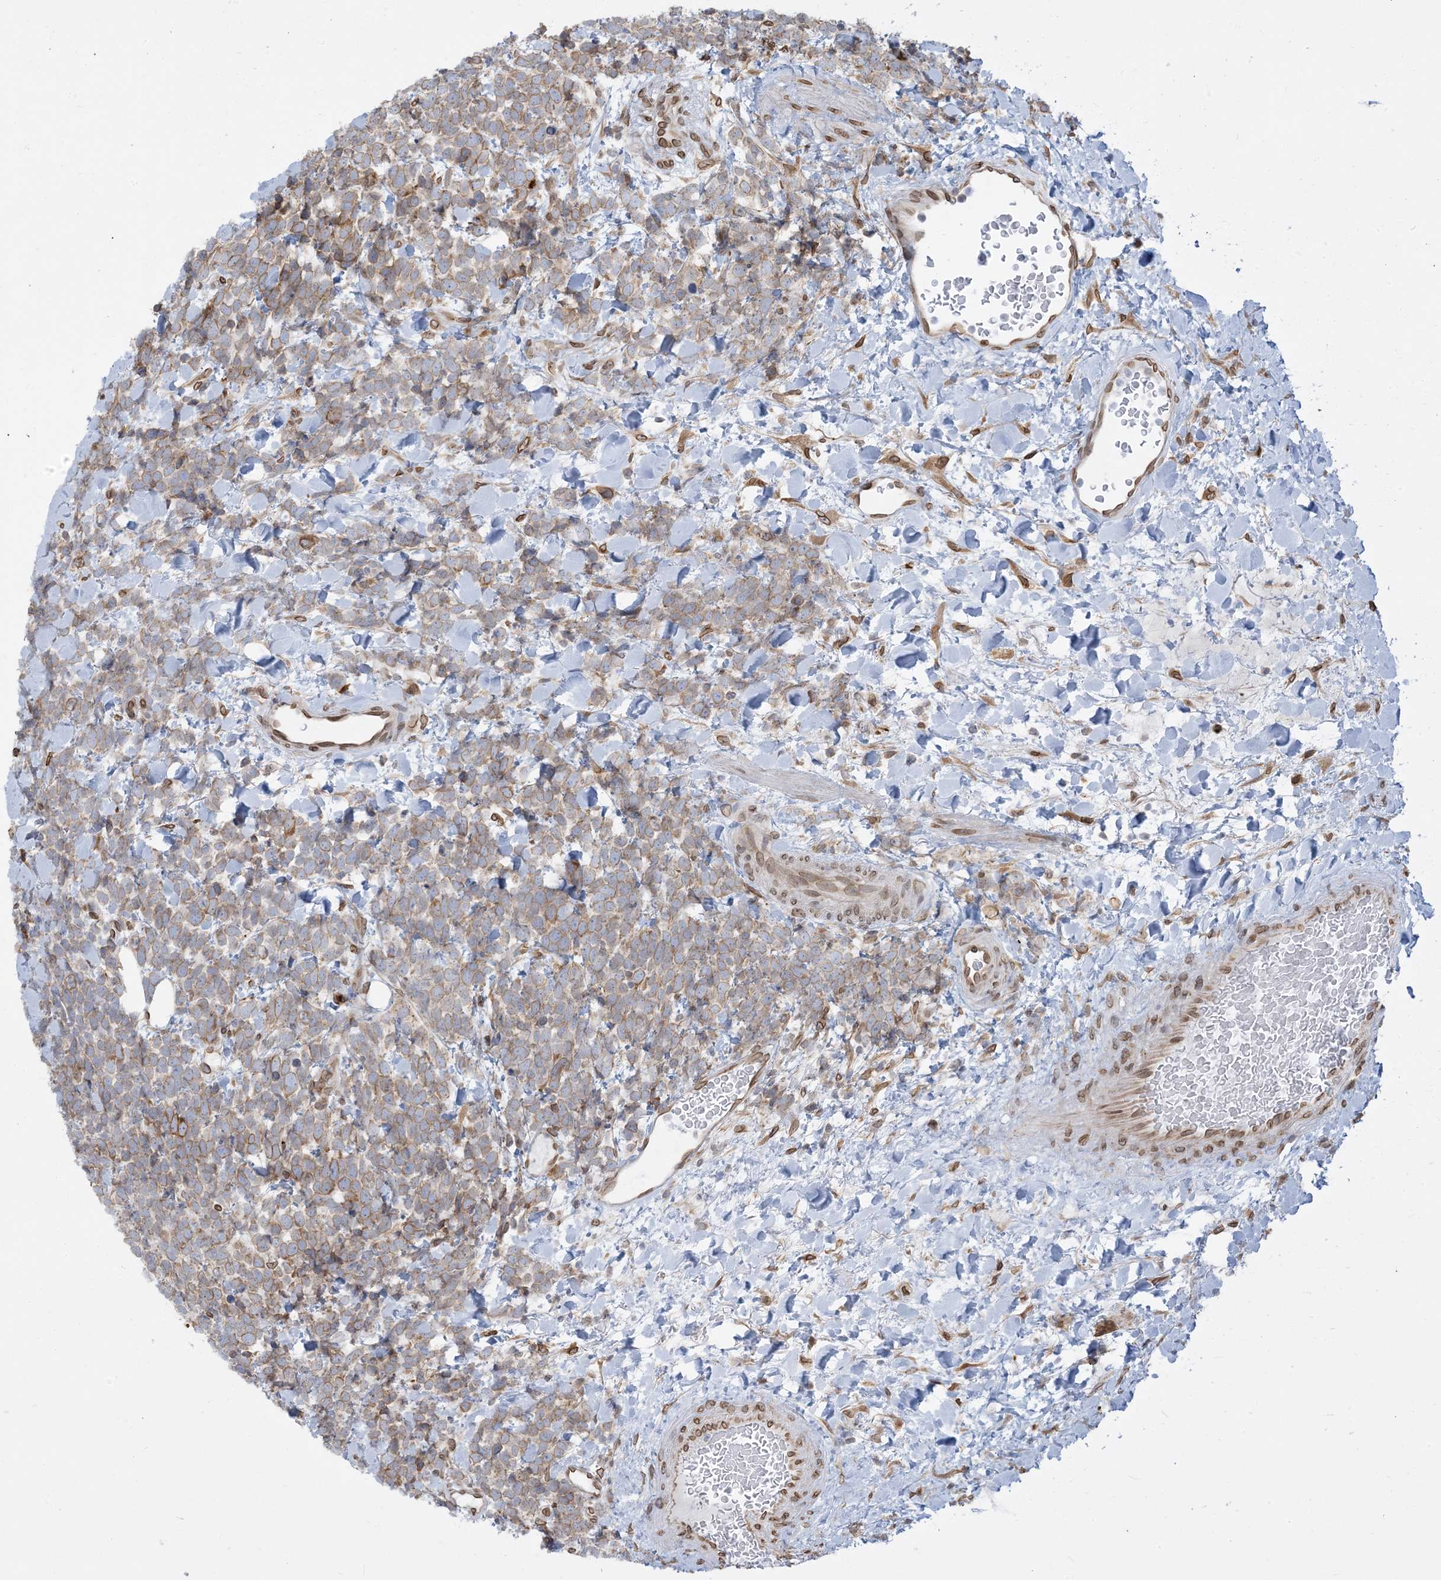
{"staining": {"intensity": "moderate", "quantity": ">75%", "location": "cytoplasmic/membranous,nuclear"}, "tissue": "urothelial cancer", "cell_type": "Tumor cells", "image_type": "cancer", "snomed": [{"axis": "morphology", "description": "Urothelial carcinoma, High grade"}, {"axis": "topography", "description": "Urinary bladder"}], "caption": "Immunohistochemistry (IHC) of human urothelial cancer exhibits medium levels of moderate cytoplasmic/membranous and nuclear expression in approximately >75% of tumor cells. Ihc stains the protein of interest in brown and the nuclei are stained blue.", "gene": "WWP1", "patient": {"sex": "female", "age": 82}}